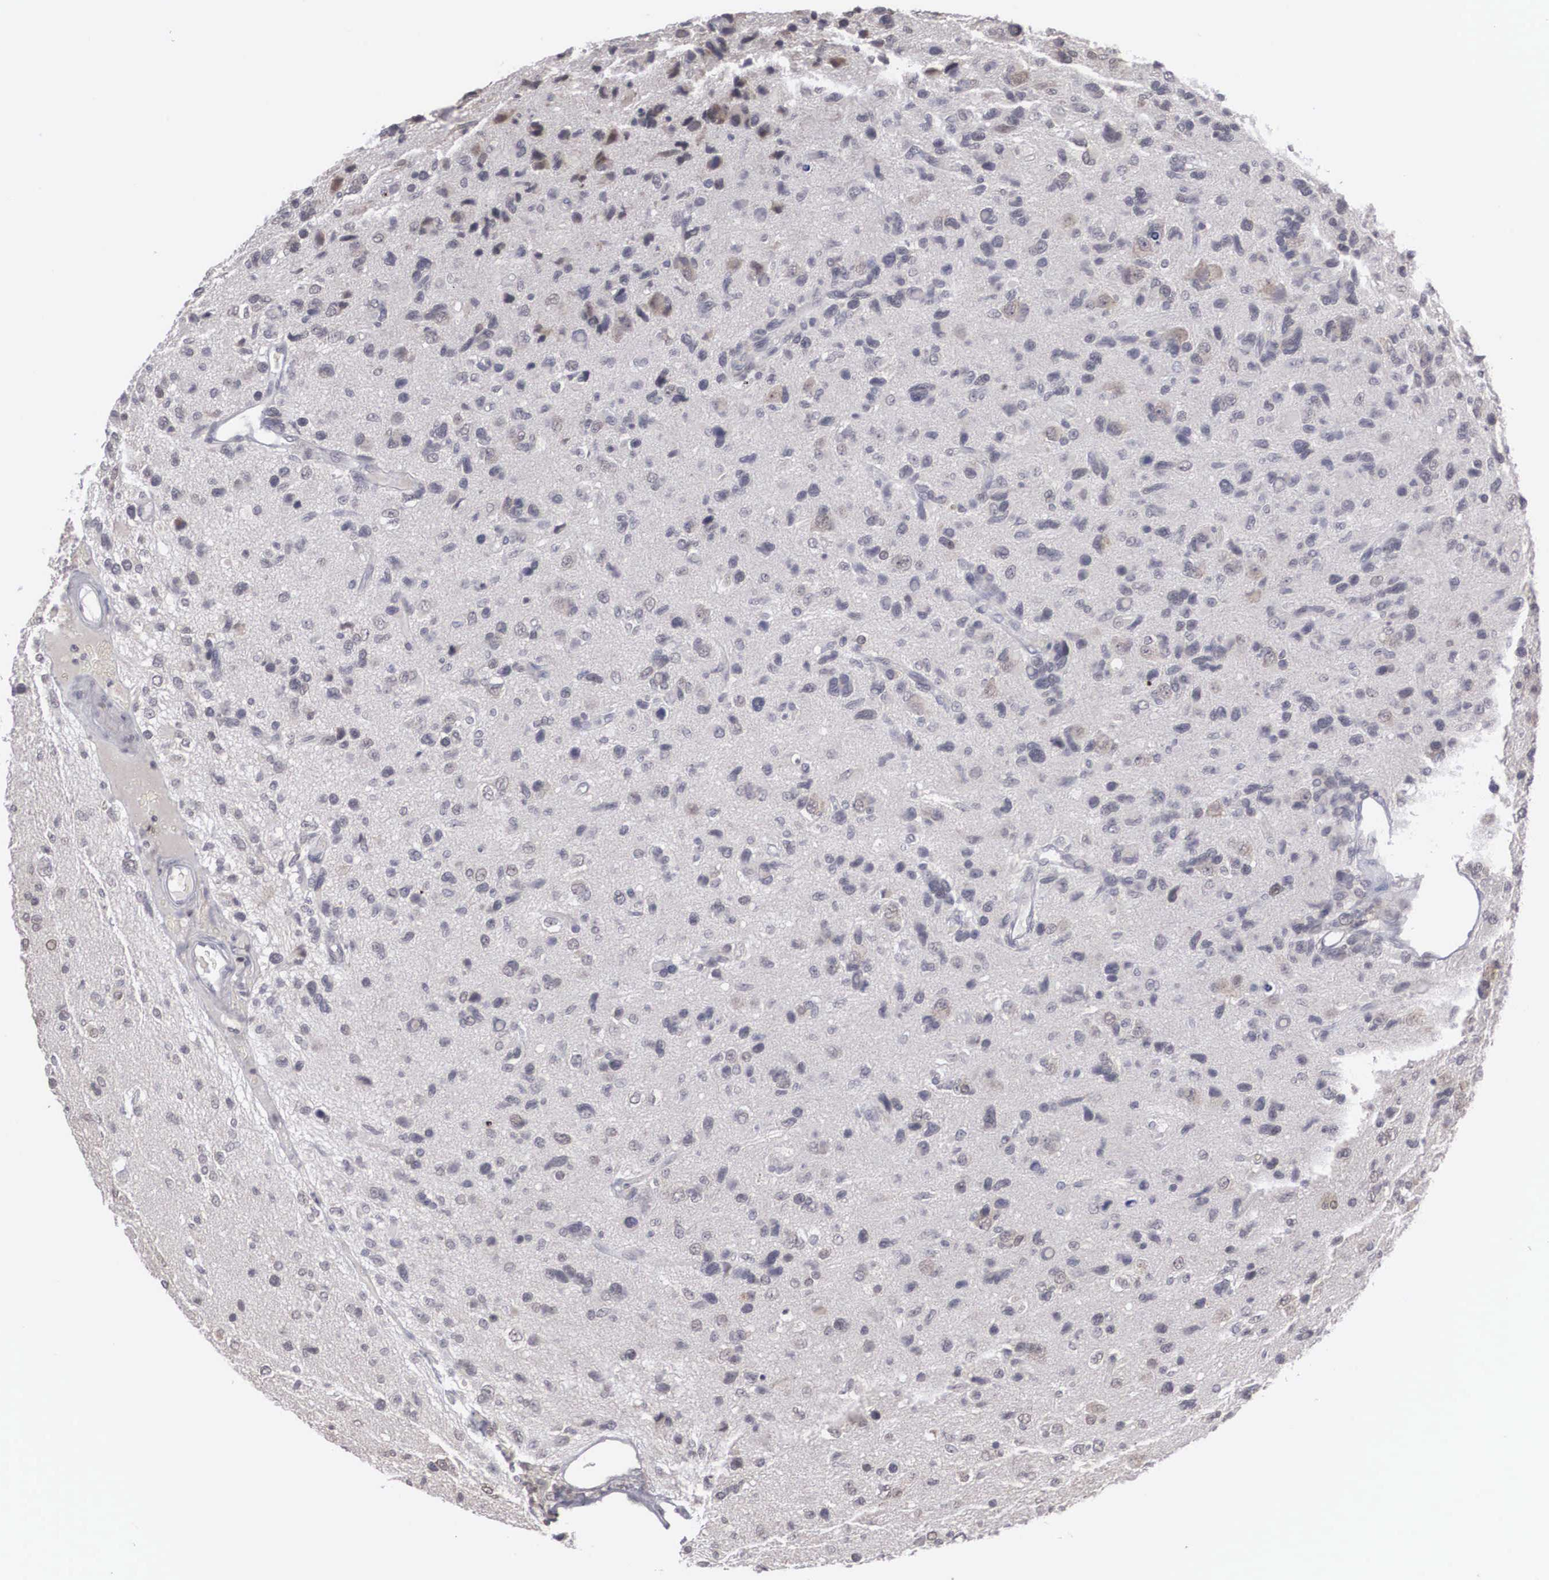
{"staining": {"intensity": "negative", "quantity": "none", "location": "none"}, "tissue": "glioma", "cell_type": "Tumor cells", "image_type": "cancer", "snomed": [{"axis": "morphology", "description": "Glioma, malignant, High grade"}, {"axis": "topography", "description": "Brain"}], "caption": "Malignant glioma (high-grade) stained for a protein using IHC shows no staining tumor cells.", "gene": "WDR89", "patient": {"sex": "male", "age": 77}}